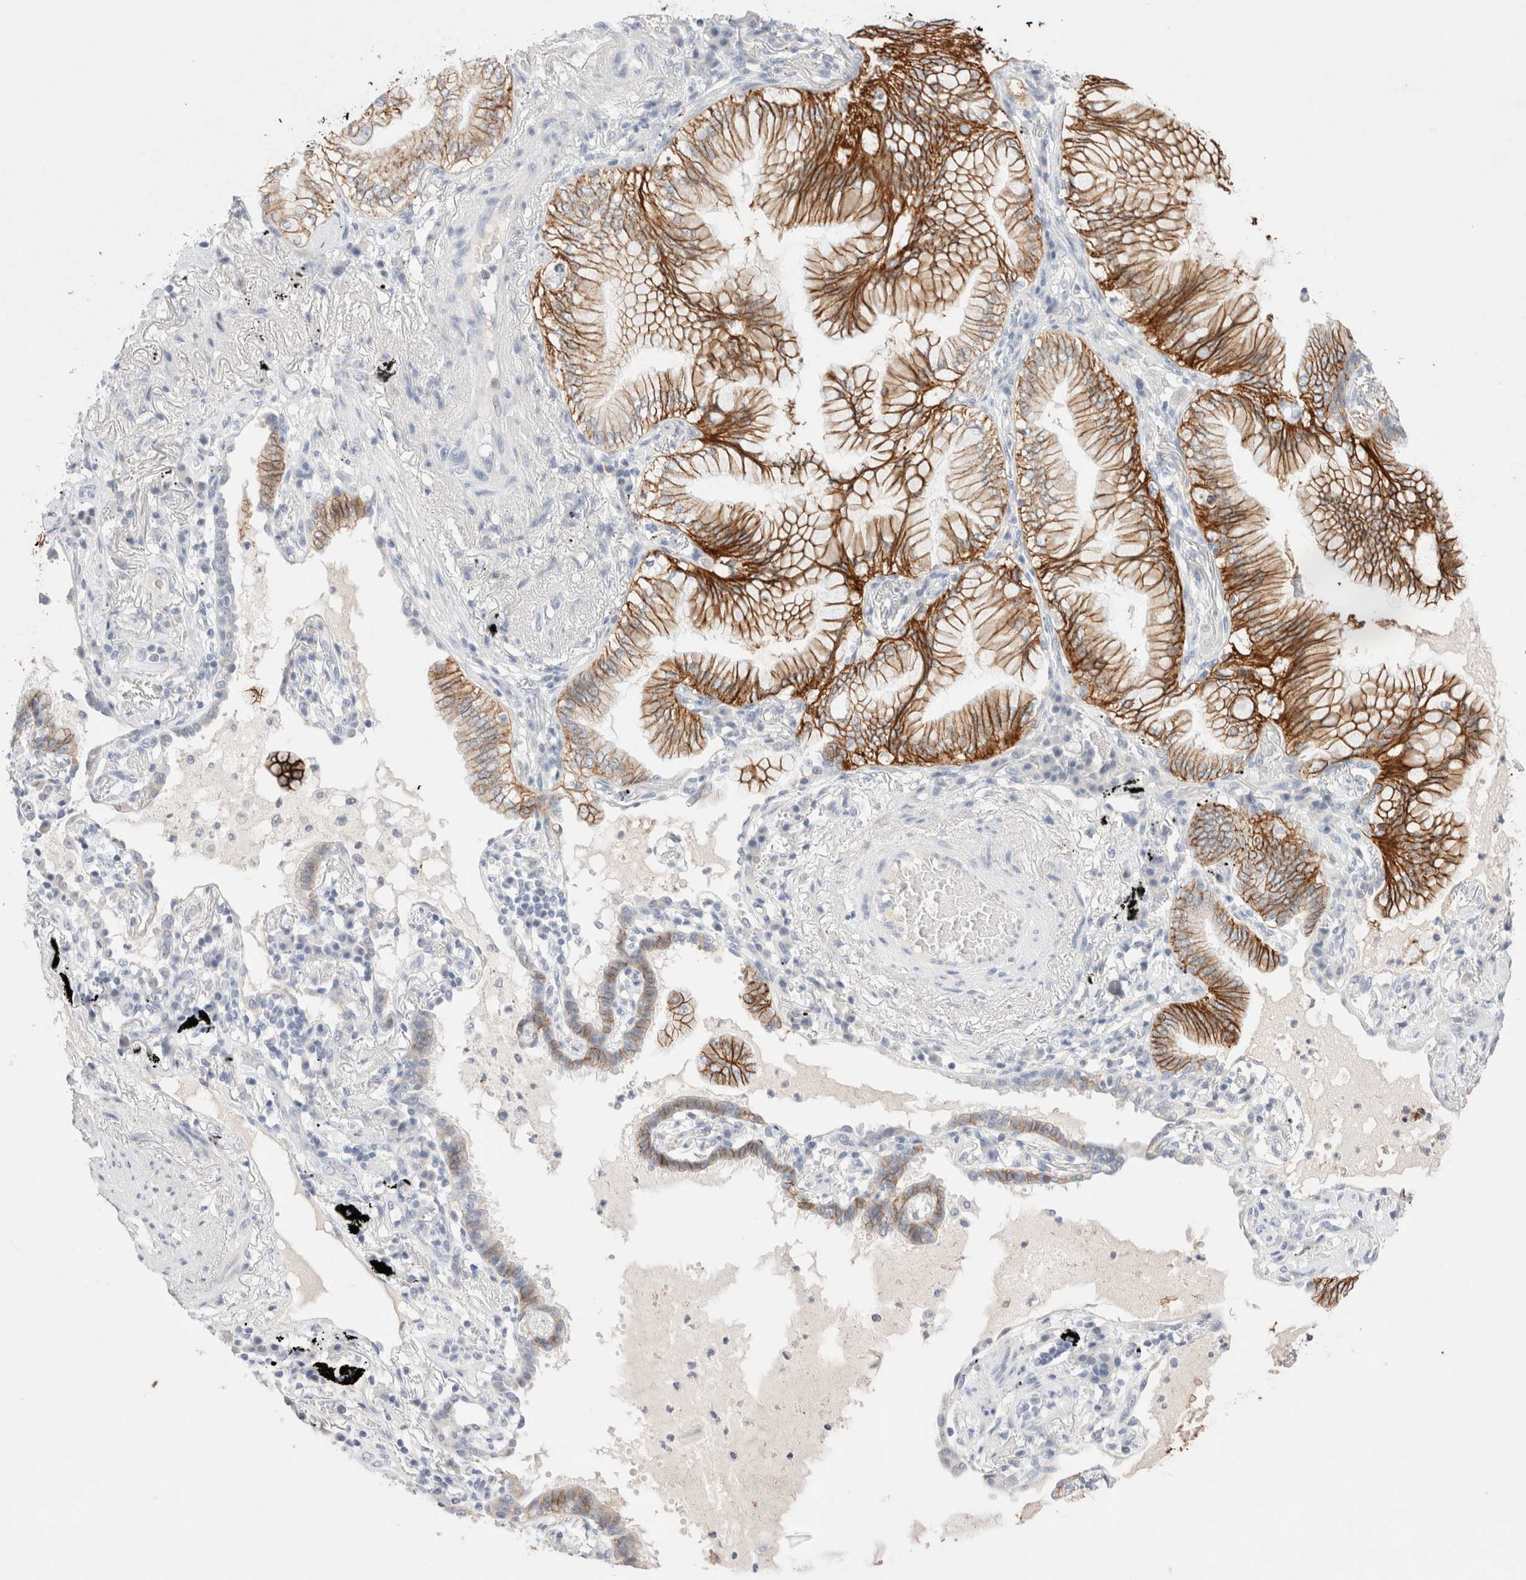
{"staining": {"intensity": "strong", "quantity": "25%-75%", "location": "cytoplasmic/membranous"}, "tissue": "lung cancer", "cell_type": "Tumor cells", "image_type": "cancer", "snomed": [{"axis": "morphology", "description": "Adenocarcinoma, NOS"}, {"axis": "topography", "description": "Lung"}], "caption": "This image demonstrates immunohistochemistry (IHC) staining of human adenocarcinoma (lung), with high strong cytoplasmic/membranous staining in approximately 25%-75% of tumor cells.", "gene": "EPCAM", "patient": {"sex": "female", "age": 70}}